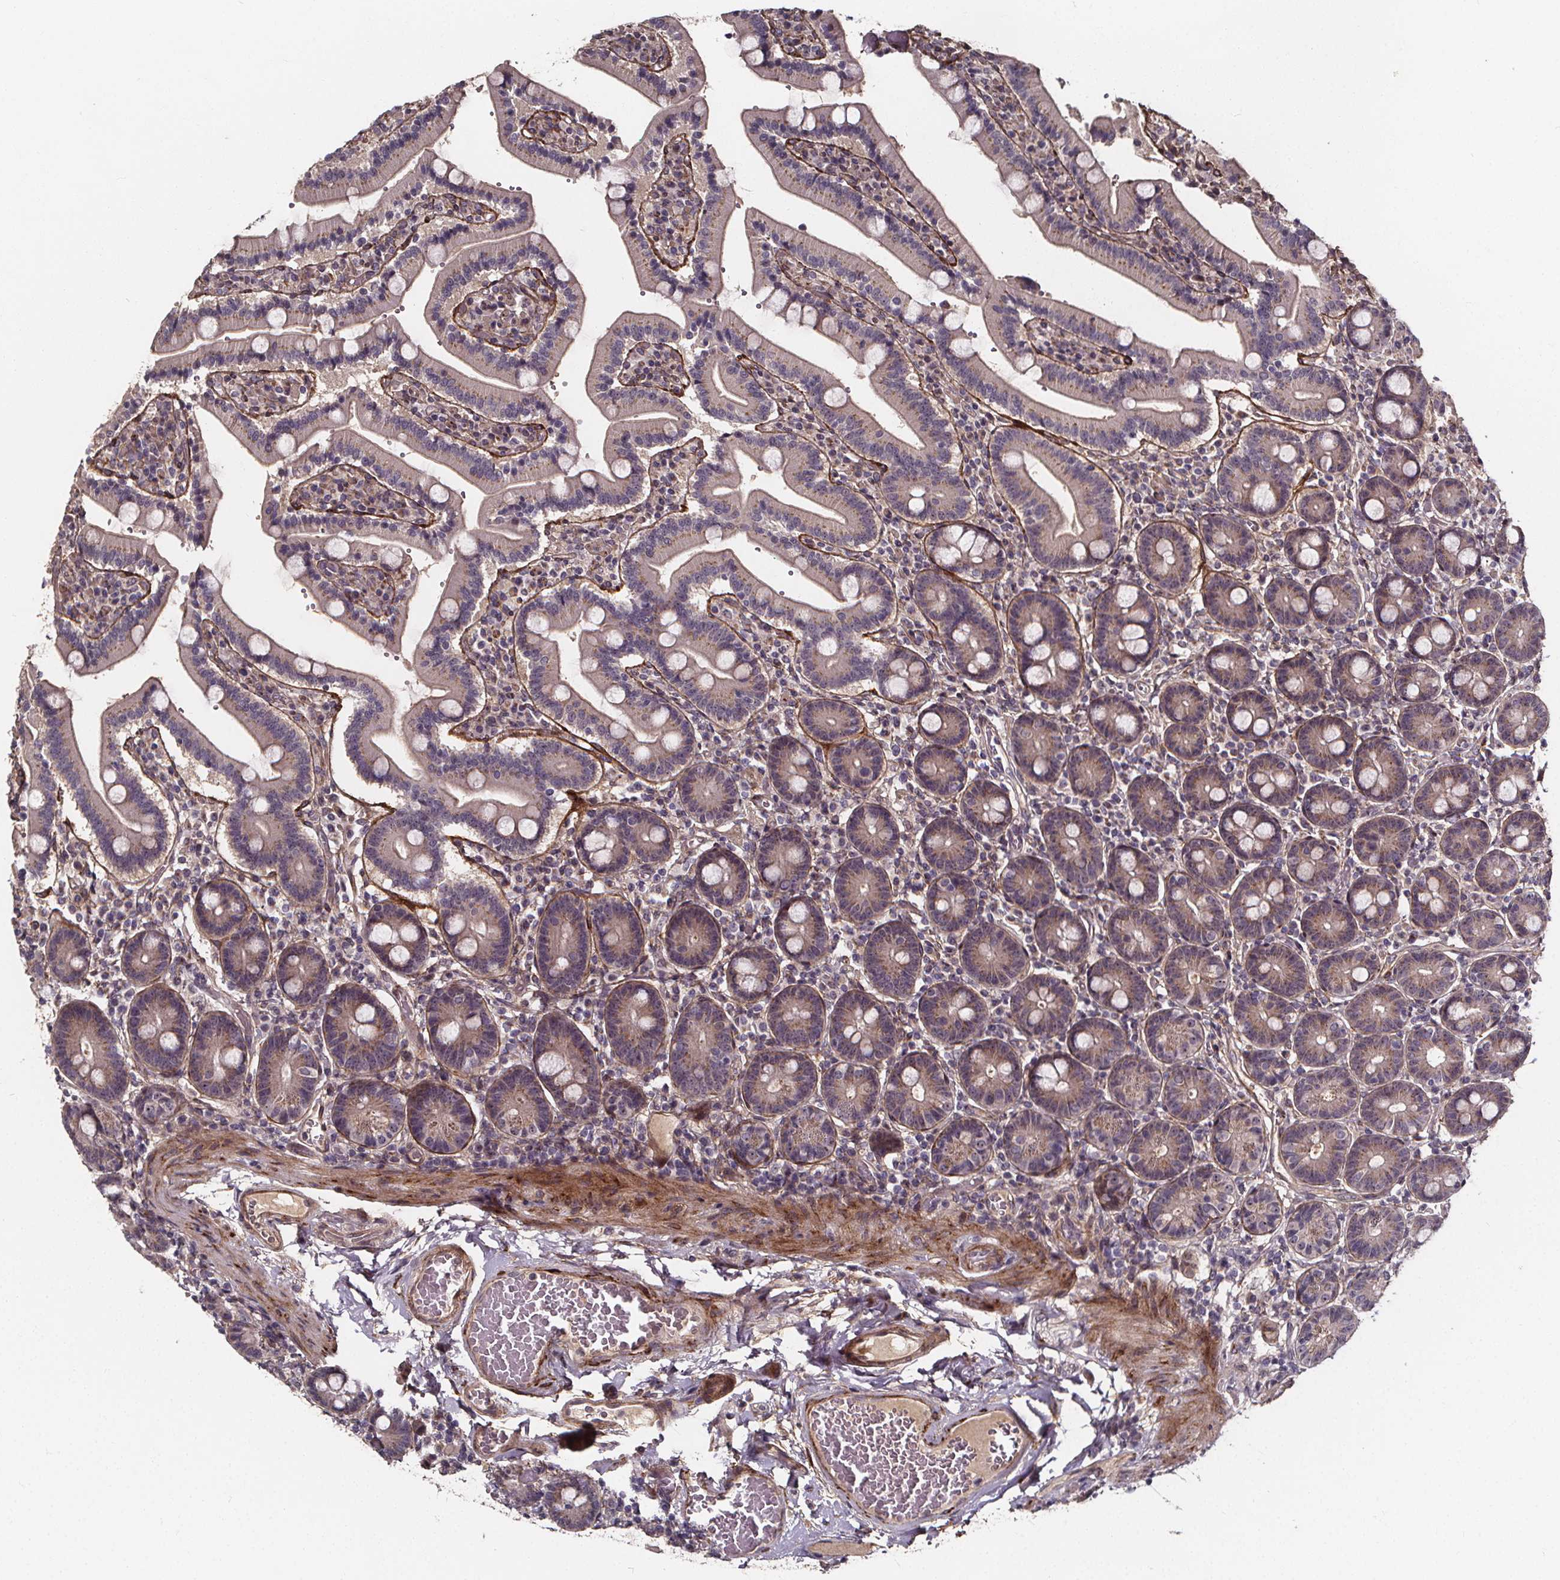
{"staining": {"intensity": "weak", "quantity": "25%-75%", "location": "cytoplasmic/membranous"}, "tissue": "duodenum", "cell_type": "Glandular cells", "image_type": "normal", "snomed": [{"axis": "morphology", "description": "Normal tissue, NOS"}, {"axis": "topography", "description": "Duodenum"}], "caption": "Duodenum stained with DAB immunohistochemistry demonstrates low levels of weak cytoplasmic/membranous expression in about 25%-75% of glandular cells.", "gene": "AEBP1", "patient": {"sex": "female", "age": 62}}